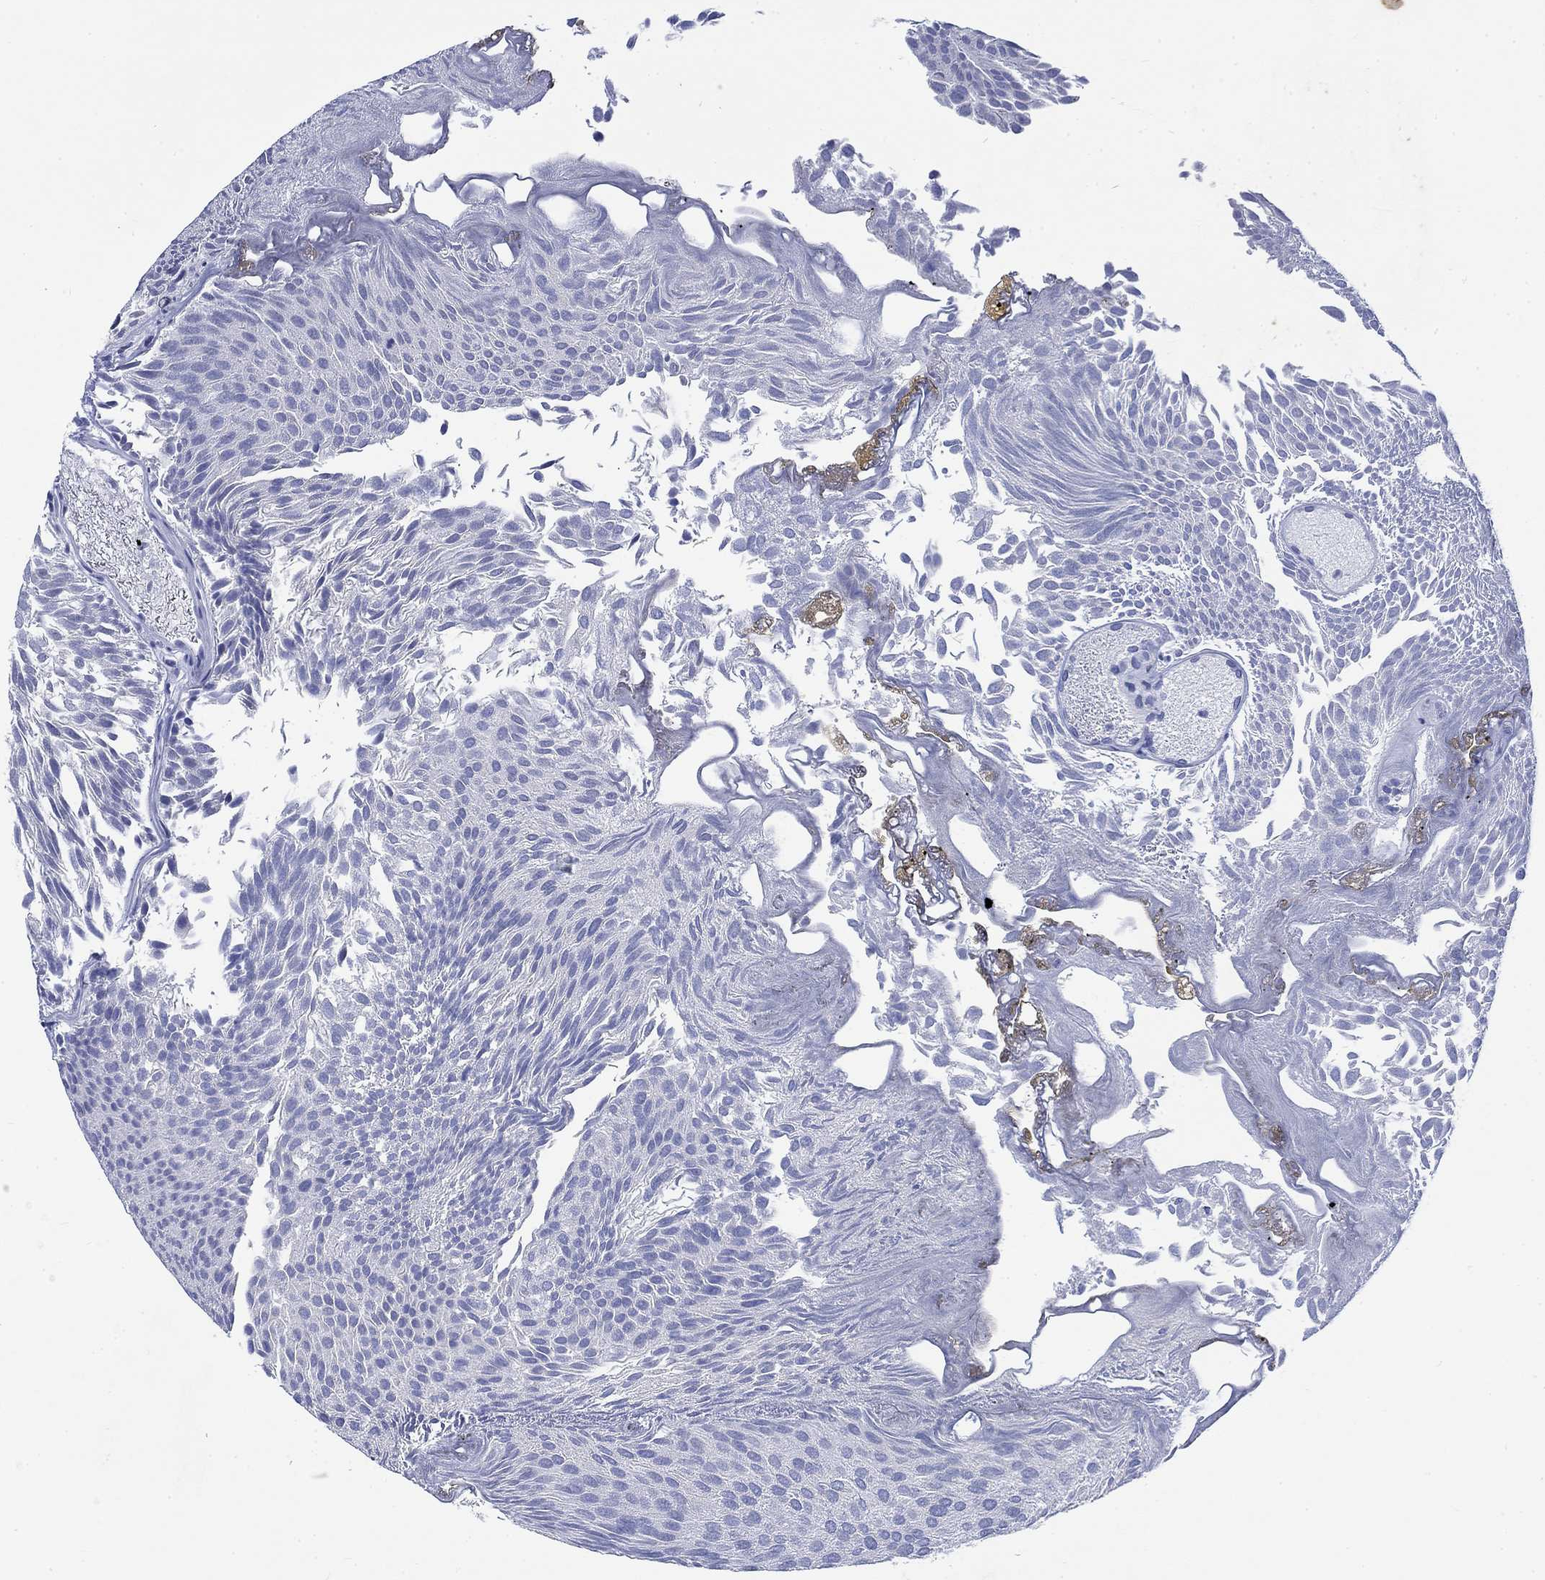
{"staining": {"intensity": "negative", "quantity": "none", "location": "none"}, "tissue": "urothelial cancer", "cell_type": "Tumor cells", "image_type": "cancer", "snomed": [{"axis": "morphology", "description": "Urothelial carcinoma, Low grade"}, {"axis": "topography", "description": "Urinary bladder"}], "caption": "Urothelial carcinoma (low-grade) was stained to show a protein in brown. There is no significant expression in tumor cells. (Brightfield microscopy of DAB (3,3'-diaminobenzidine) immunohistochemistry at high magnification).", "gene": "KRT76", "patient": {"sex": "male", "age": 52}}